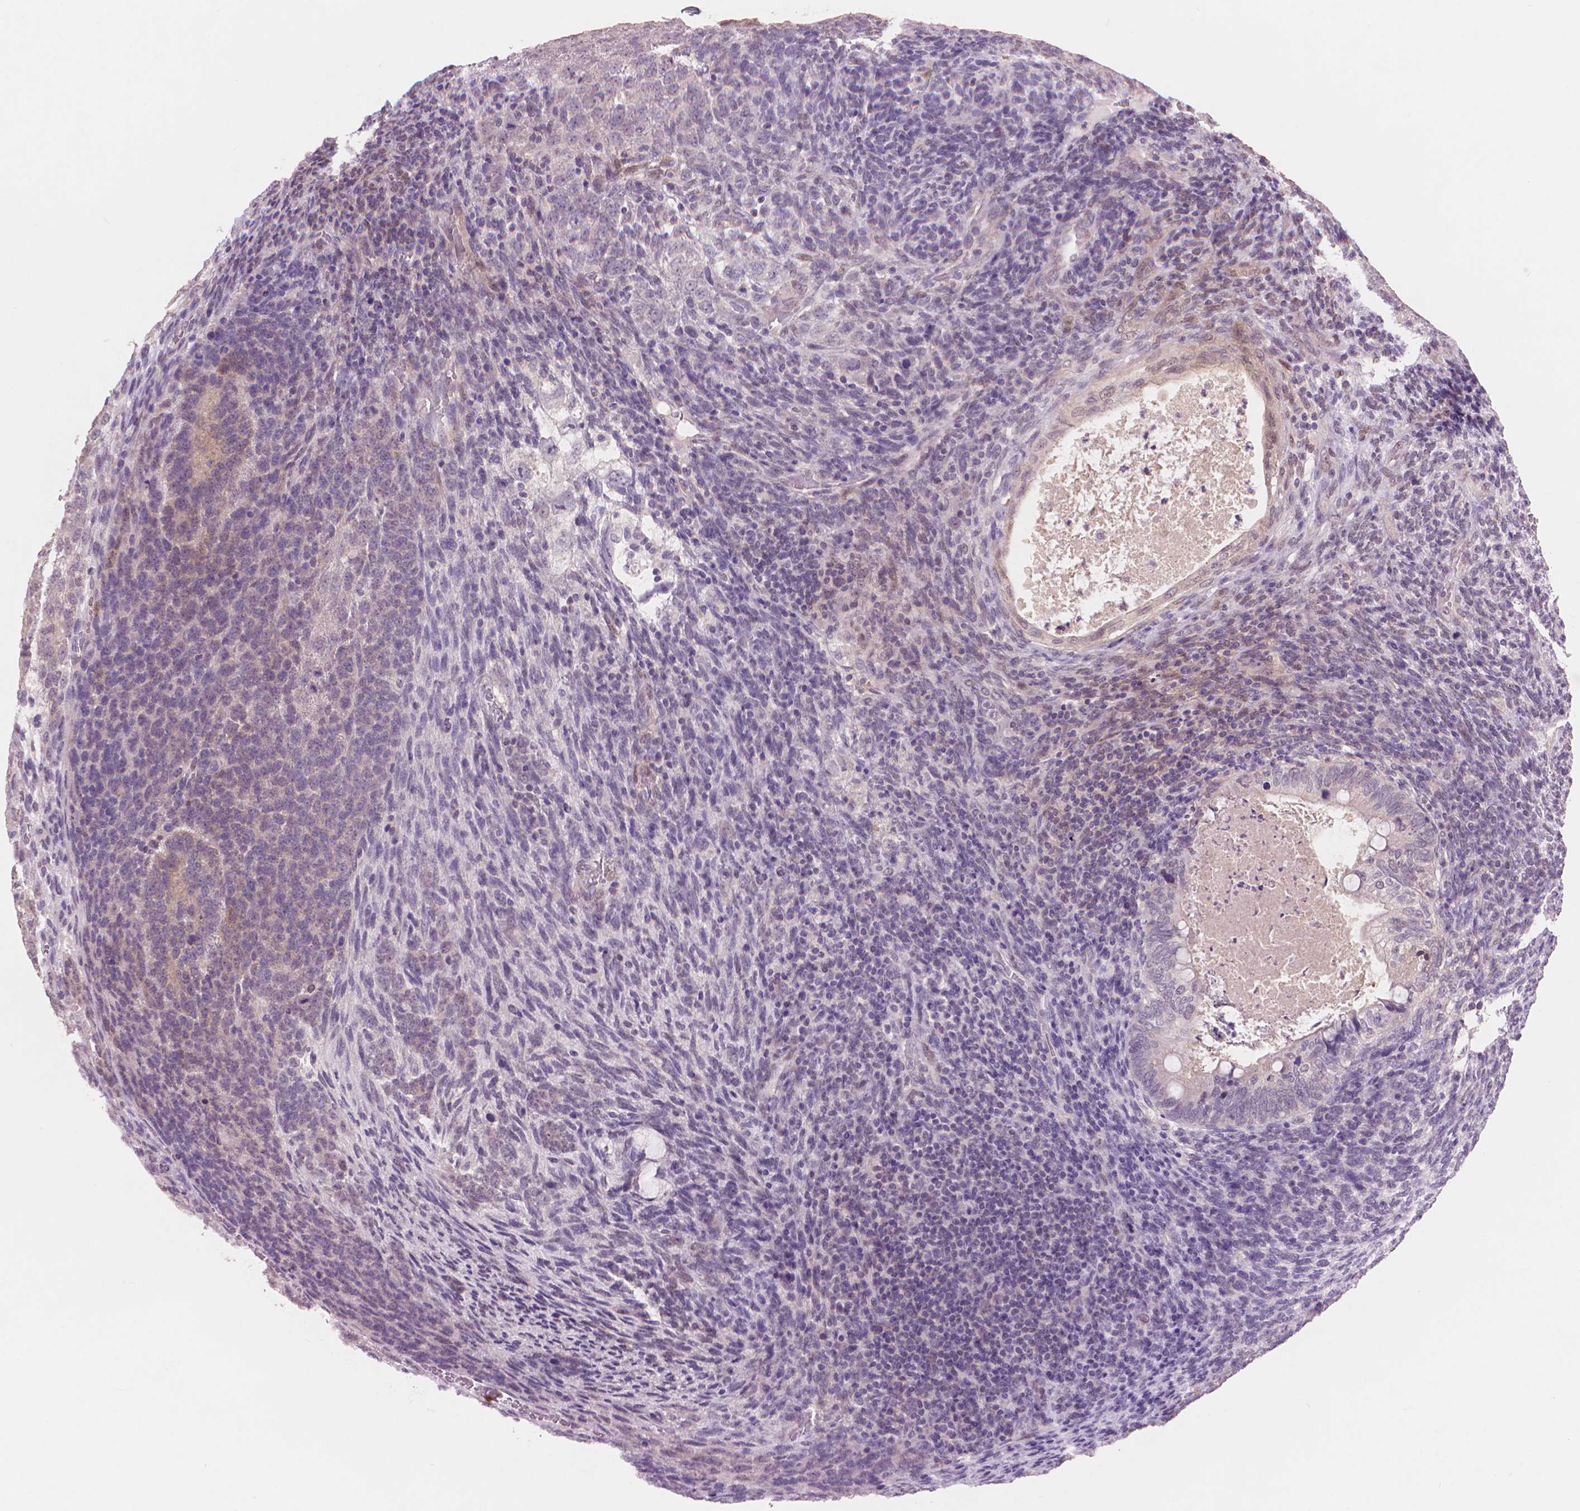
{"staining": {"intensity": "negative", "quantity": "none", "location": "none"}, "tissue": "testis cancer", "cell_type": "Tumor cells", "image_type": "cancer", "snomed": [{"axis": "morphology", "description": "Normal tissue, NOS"}, {"axis": "morphology", "description": "Carcinoma, Embryonal, NOS"}, {"axis": "topography", "description": "Testis"}, {"axis": "topography", "description": "Epididymis"}], "caption": "Tumor cells show no significant staining in testis embryonal carcinoma.", "gene": "ENO2", "patient": {"sex": "male", "age": 23}}